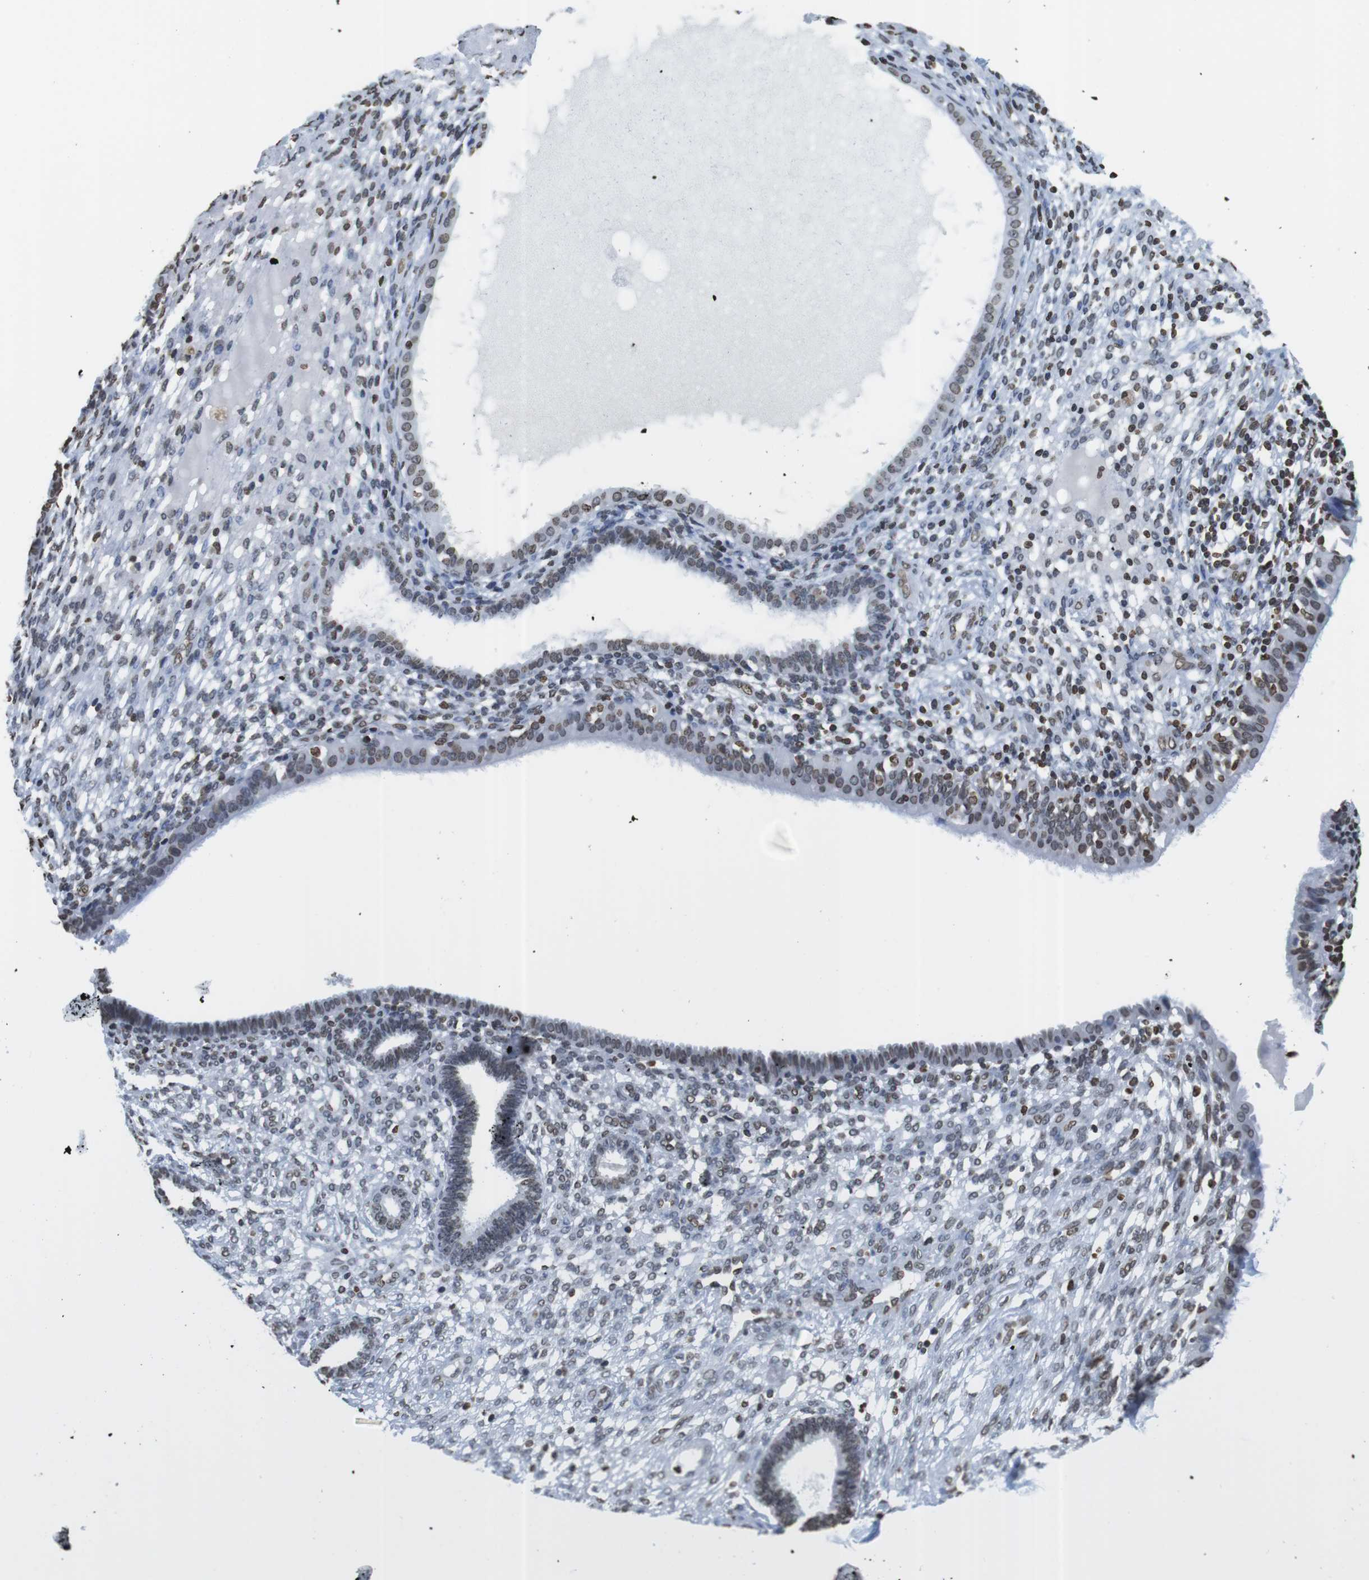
{"staining": {"intensity": "moderate", "quantity": "<25%", "location": "nuclear"}, "tissue": "endometrium", "cell_type": "Cells in endometrial stroma", "image_type": "normal", "snomed": [{"axis": "morphology", "description": "Normal tissue, NOS"}, {"axis": "topography", "description": "Endometrium"}], "caption": "Immunohistochemistry (IHC) of benign endometrium exhibits low levels of moderate nuclear staining in about <25% of cells in endometrial stroma. Nuclei are stained in blue.", "gene": "BSX", "patient": {"sex": "female", "age": 61}}